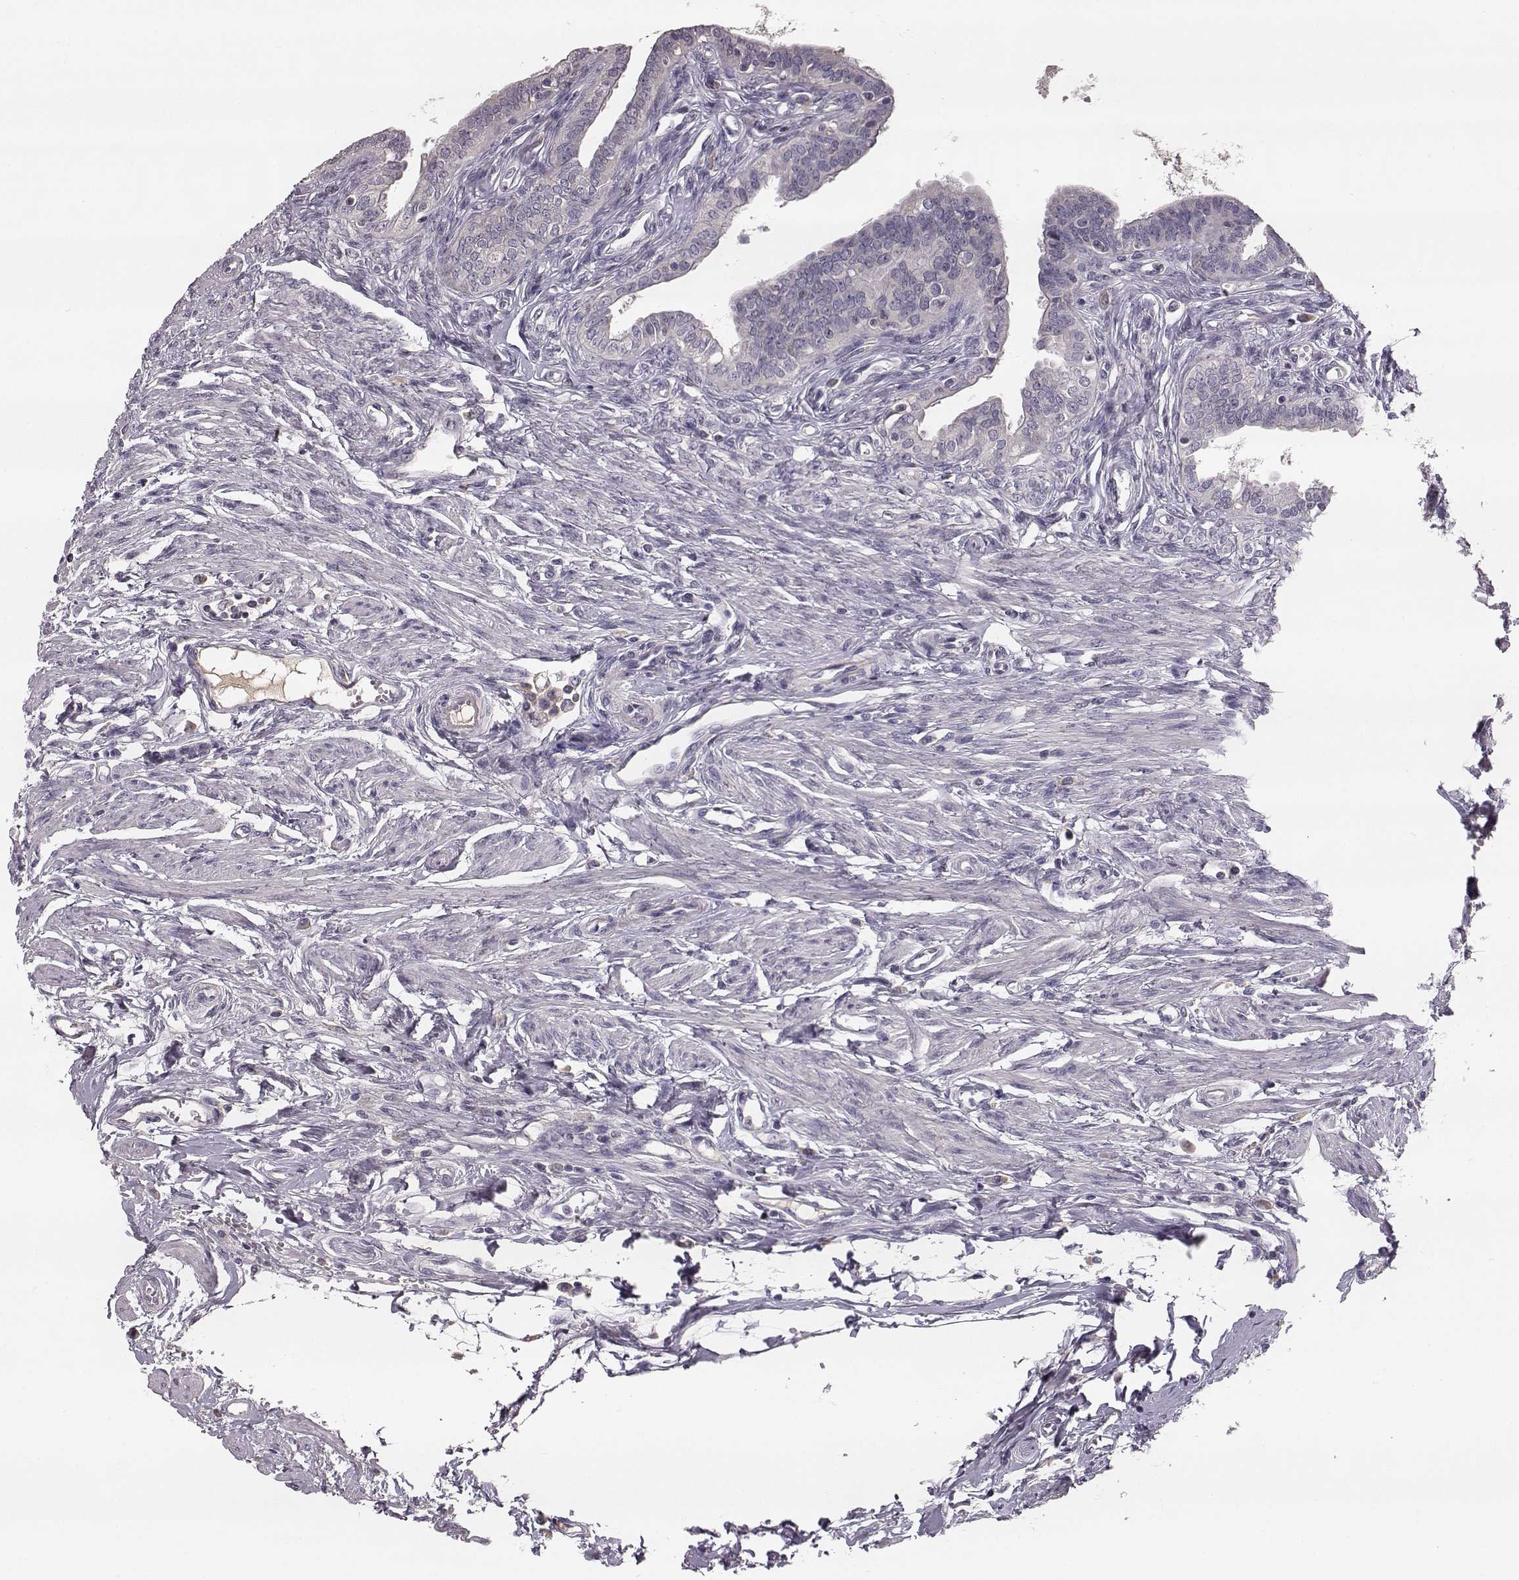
{"staining": {"intensity": "negative", "quantity": "none", "location": "none"}, "tissue": "fallopian tube", "cell_type": "Glandular cells", "image_type": "normal", "snomed": [{"axis": "morphology", "description": "Normal tissue, NOS"}, {"axis": "morphology", "description": "Carcinoma, endometroid"}, {"axis": "topography", "description": "Fallopian tube"}, {"axis": "topography", "description": "Ovary"}], "caption": "A high-resolution micrograph shows IHC staining of normal fallopian tube, which reveals no significant staining in glandular cells. (Stains: DAB (3,3'-diaminobenzidine) immunohistochemistry with hematoxylin counter stain, Microscopy: brightfield microscopy at high magnification).", "gene": "YJEFN3", "patient": {"sex": "female", "age": 42}}